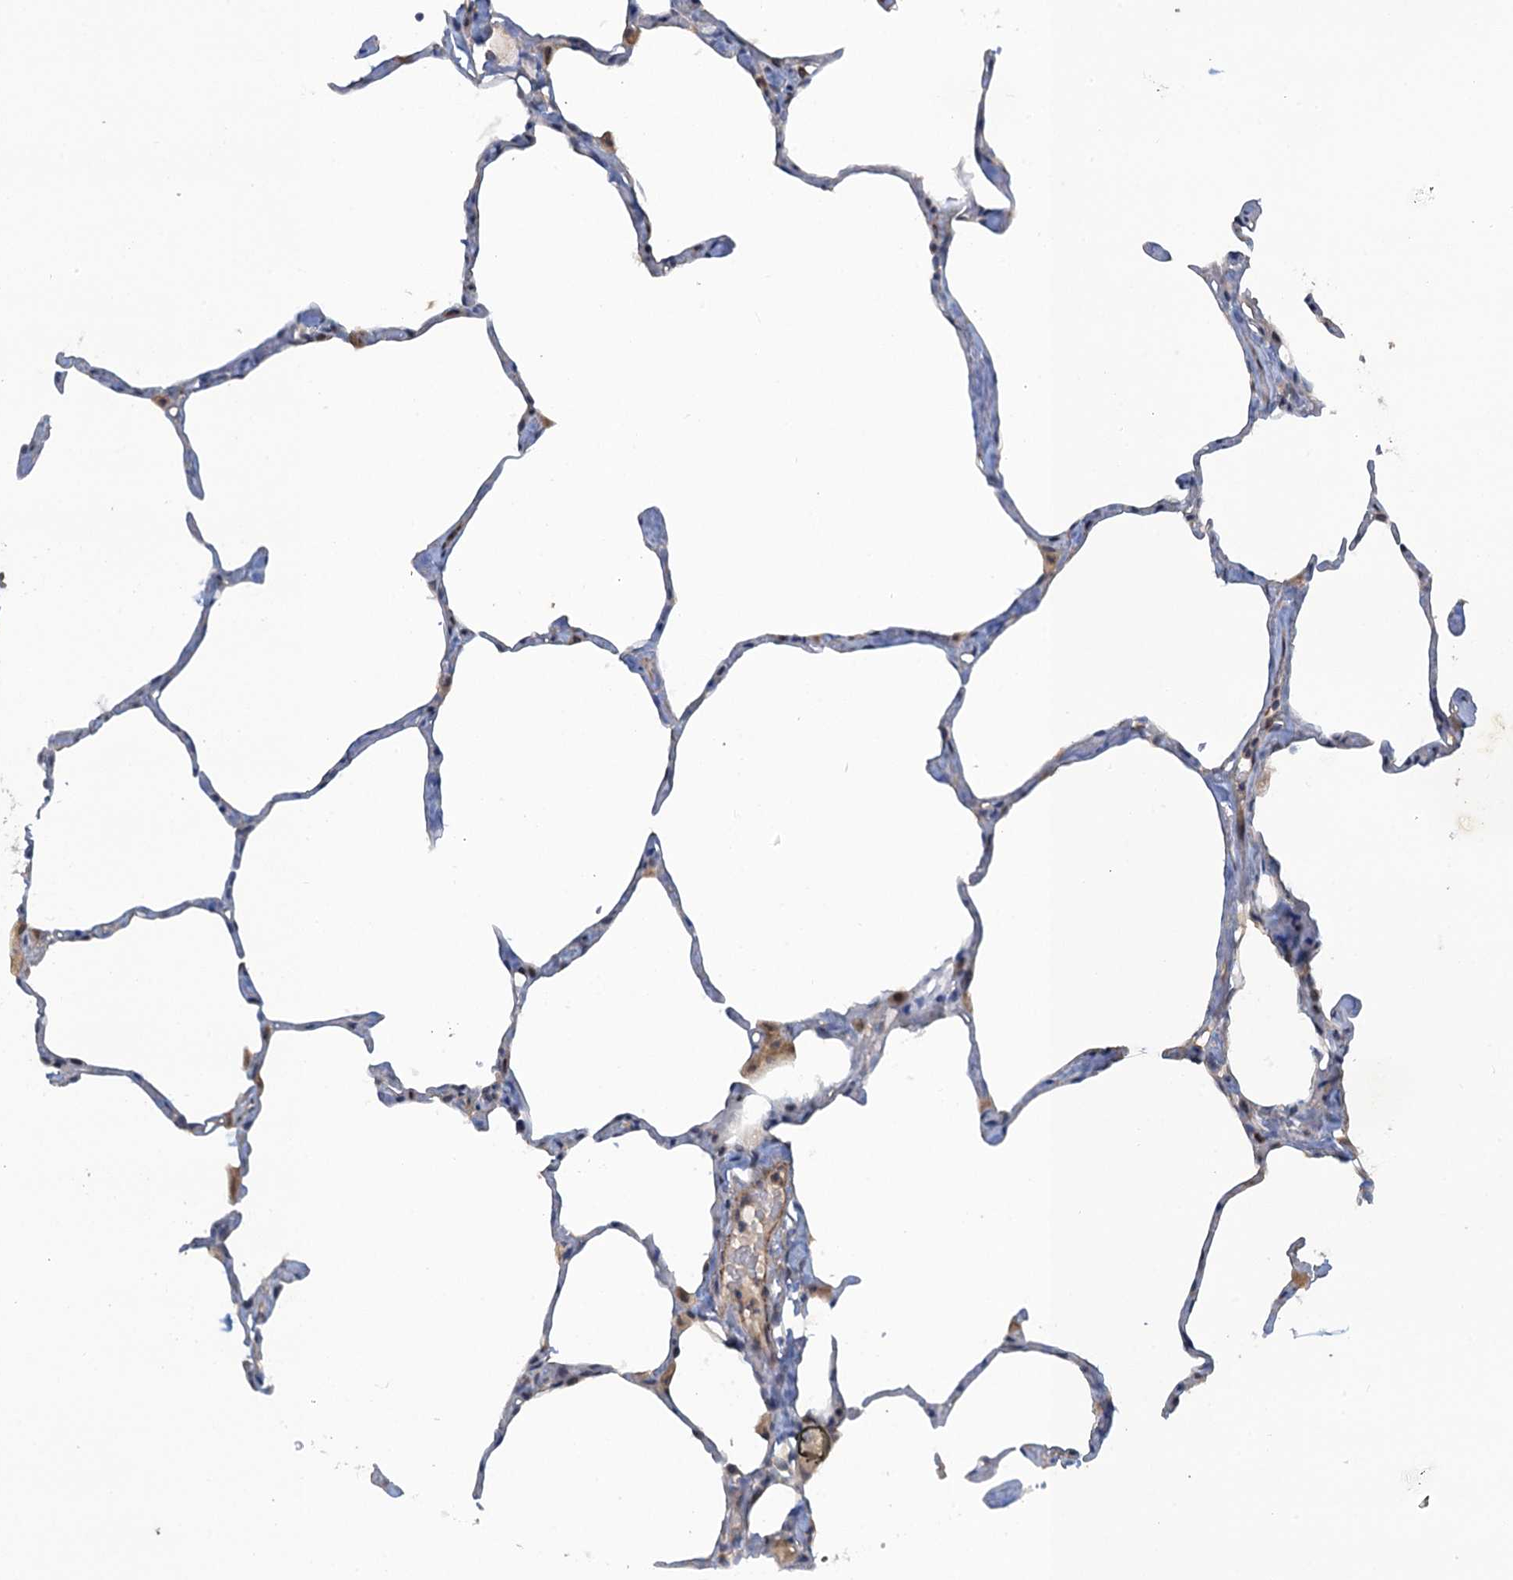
{"staining": {"intensity": "negative", "quantity": "none", "location": "none"}, "tissue": "lung", "cell_type": "Alveolar cells", "image_type": "normal", "snomed": [{"axis": "morphology", "description": "Normal tissue, NOS"}, {"axis": "topography", "description": "Lung"}], "caption": "Immunohistochemistry (IHC) of unremarkable lung demonstrates no staining in alveolar cells.", "gene": "MYO16", "patient": {"sex": "male", "age": 65}}